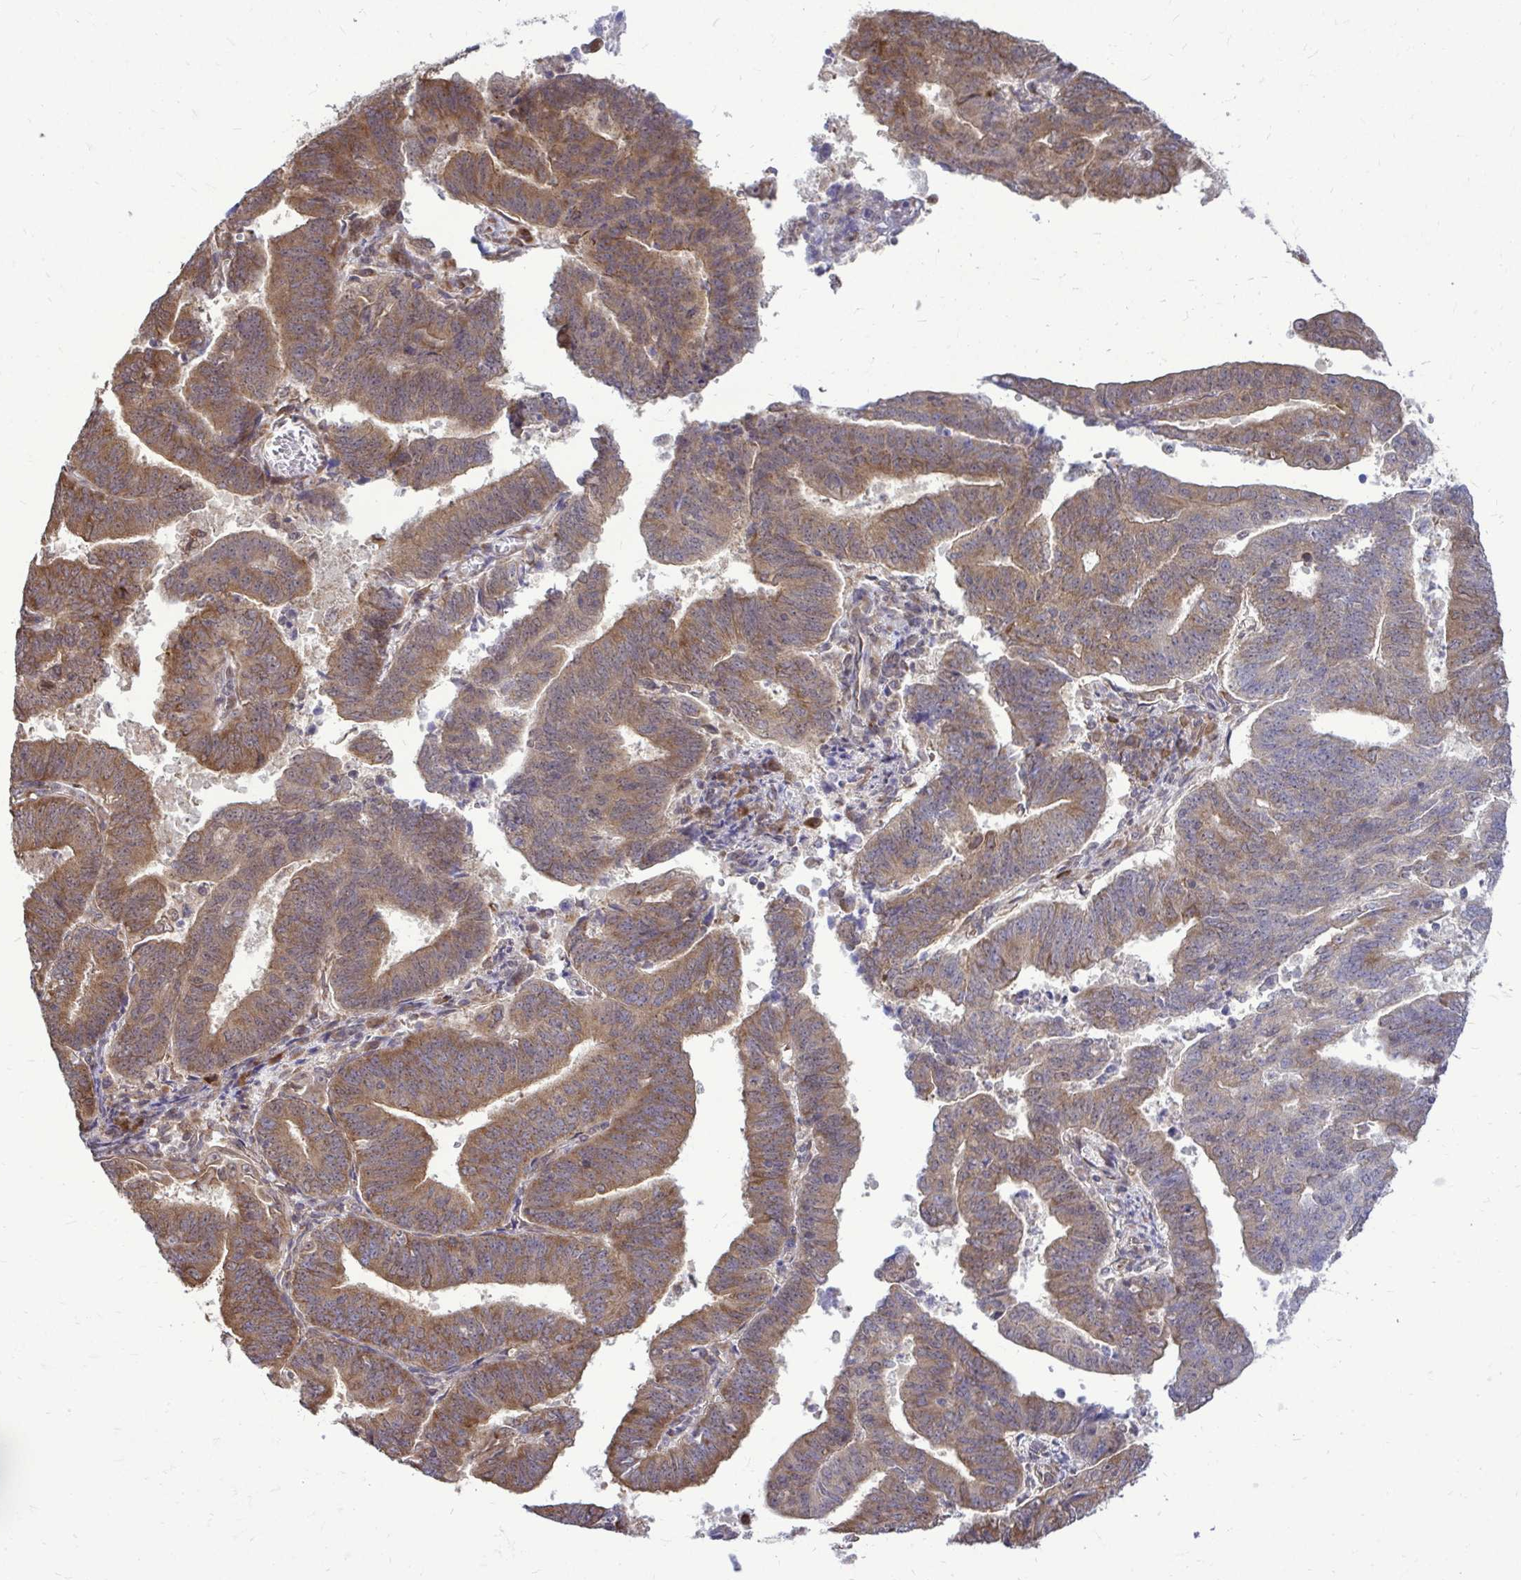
{"staining": {"intensity": "moderate", "quantity": ">75%", "location": "cytoplasmic/membranous"}, "tissue": "endometrial cancer", "cell_type": "Tumor cells", "image_type": "cancer", "snomed": [{"axis": "morphology", "description": "Adenocarcinoma, NOS"}, {"axis": "topography", "description": "Endometrium"}], "caption": "Immunohistochemistry (IHC) photomicrograph of neoplastic tissue: endometrial cancer stained using immunohistochemistry reveals medium levels of moderate protein expression localized specifically in the cytoplasmic/membranous of tumor cells, appearing as a cytoplasmic/membranous brown color.", "gene": "FMR1", "patient": {"sex": "female", "age": 82}}